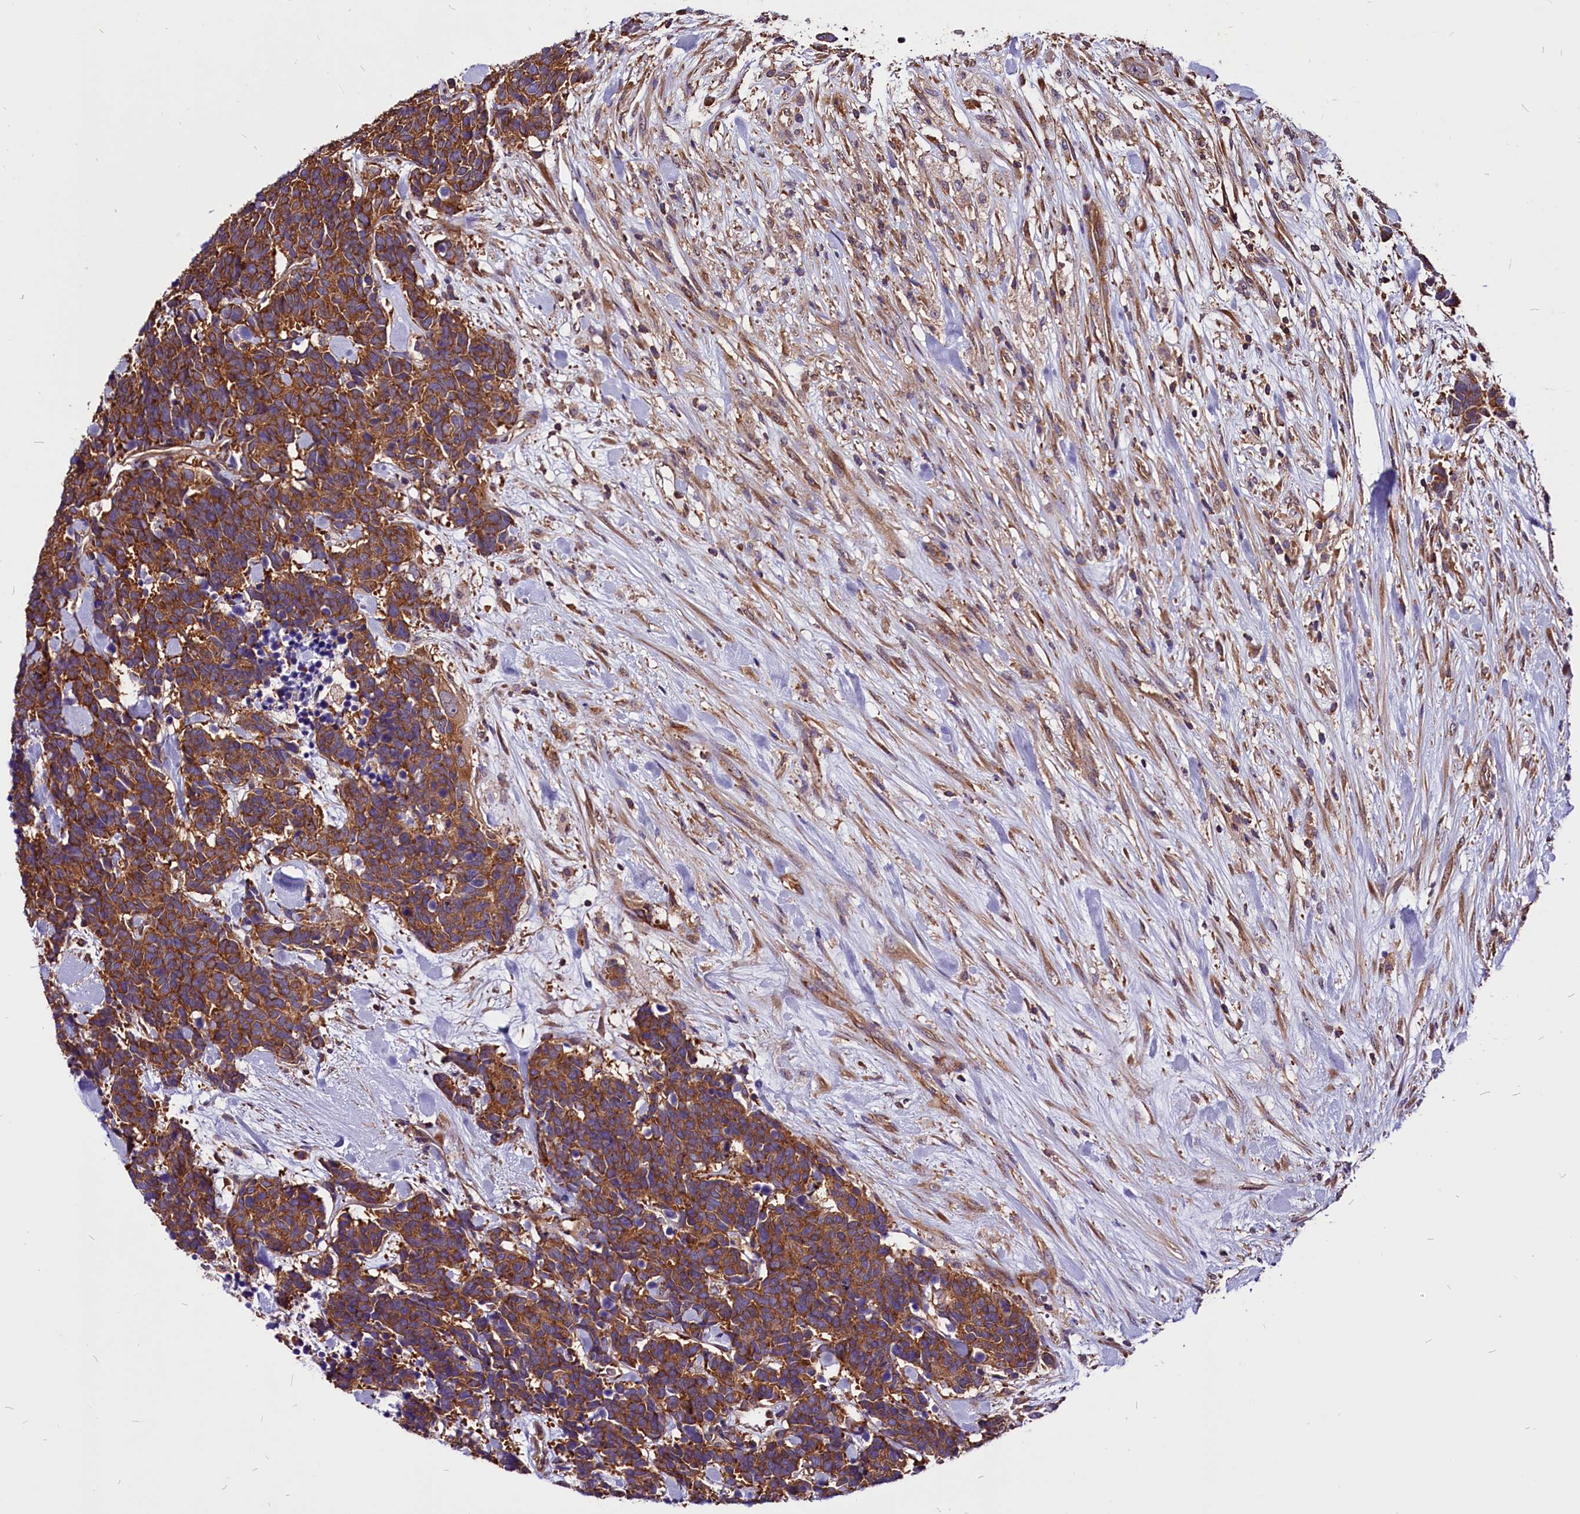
{"staining": {"intensity": "strong", "quantity": ">75%", "location": "cytoplasmic/membranous"}, "tissue": "carcinoid", "cell_type": "Tumor cells", "image_type": "cancer", "snomed": [{"axis": "morphology", "description": "Carcinoma, NOS"}, {"axis": "morphology", "description": "Carcinoid, malignant, NOS"}, {"axis": "topography", "description": "Prostate"}], "caption": "The histopathology image demonstrates immunohistochemical staining of carcinoma. There is strong cytoplasmic/membranous positivity is appreciated in approximately >75% of tumor cells.", "gene": "EIF3G", "patient": {"sex": "male", "age": 57}}